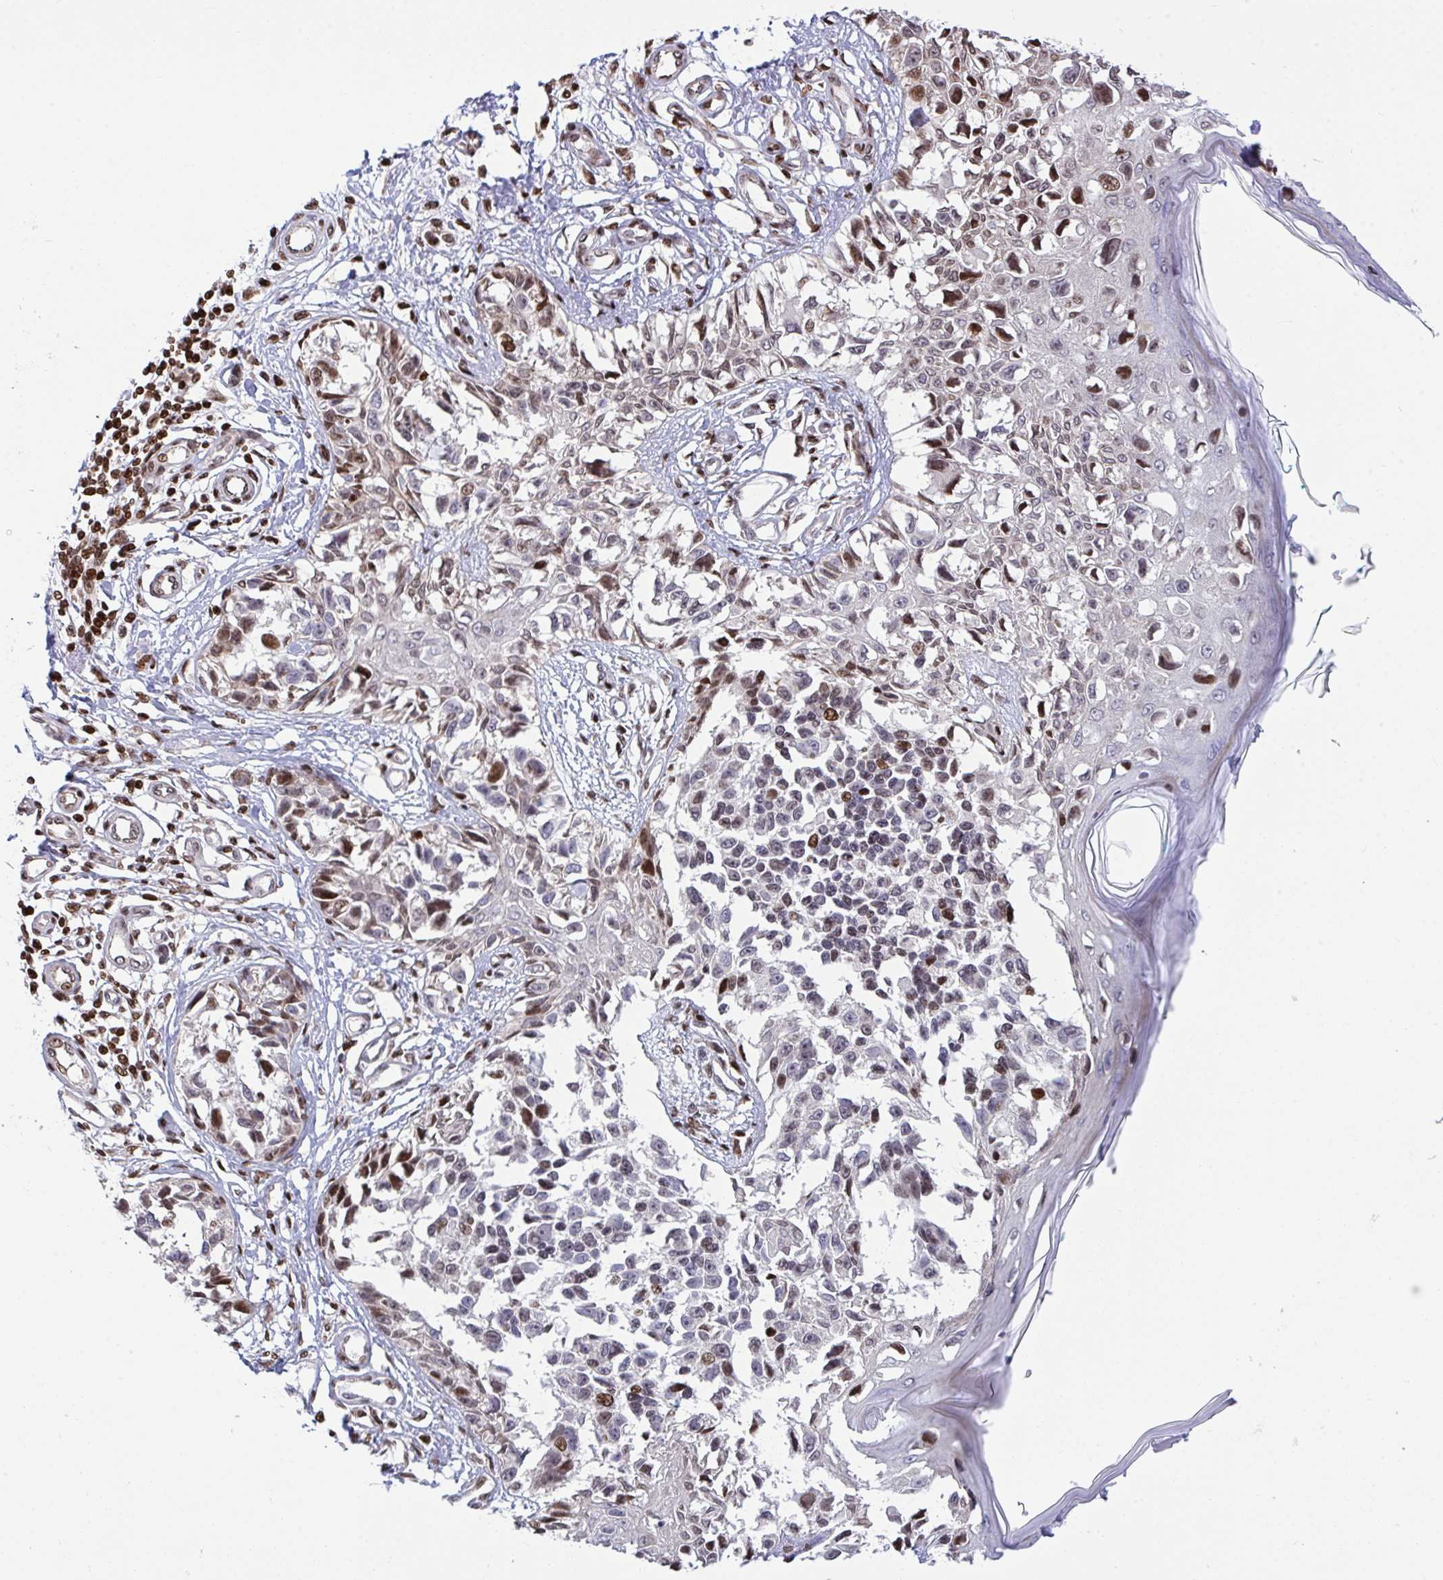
{"staining": {"intensity": "moderate", "quantity": "25%-75%", "location": "nuclear"}, "tissue": "melanoma", "cell_type": "Tumor cells", "image_type": "cancer", "snomed": [{"axis": "morphology", "description": "Malignant melanoma, NOS"}, {"axis": "topography", "description": "Skin"}], "caption": "Brown immunohistochemical staining in melanoma demonstrates moderate nuclear staining in about 25%-75% of tumor cells.", "gene": "RAPGEF5", "patient": {"sex": "male", "age": 73}}